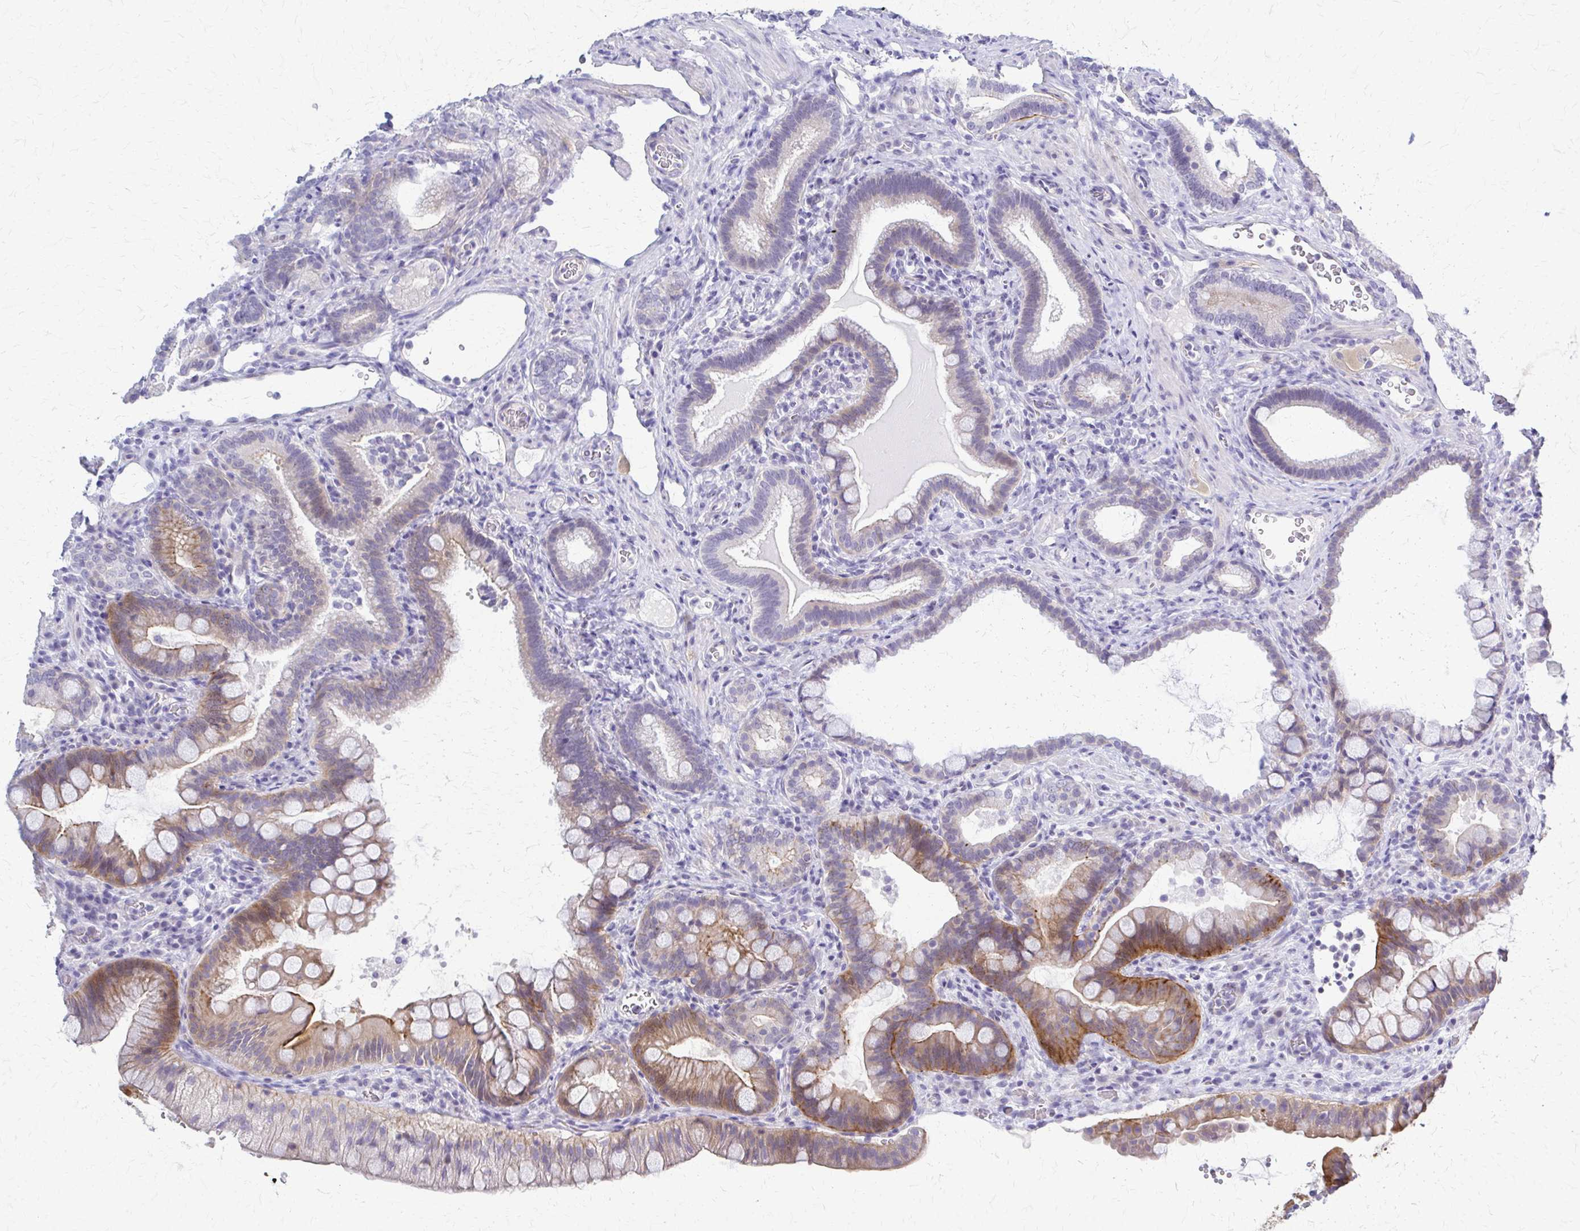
{"staining": {"intensity": "strong", "quantity": "25%-75%", "location": "cytoplasmic/membranous"}, "tissue": "duodenum", "cell_type": "Glandular cells", "image_type": "normal", "snomed": [{"axis": "morphology", "description": "Normal tissue, NOS"}, {"axis": "topography", "description": "Duodenum"}], "caption": "Protein staining of unremarkable duodenum exhibits strong cytoplasmic/membranous staining in about 25%-75% of glandular cells. (Stains: DAB in brown, nuclei in blue, Microscopy: brightfield microscopy at high magnification).", "gene": "RHOBTB2", "patient": {"sex": "male", "age": 59}}